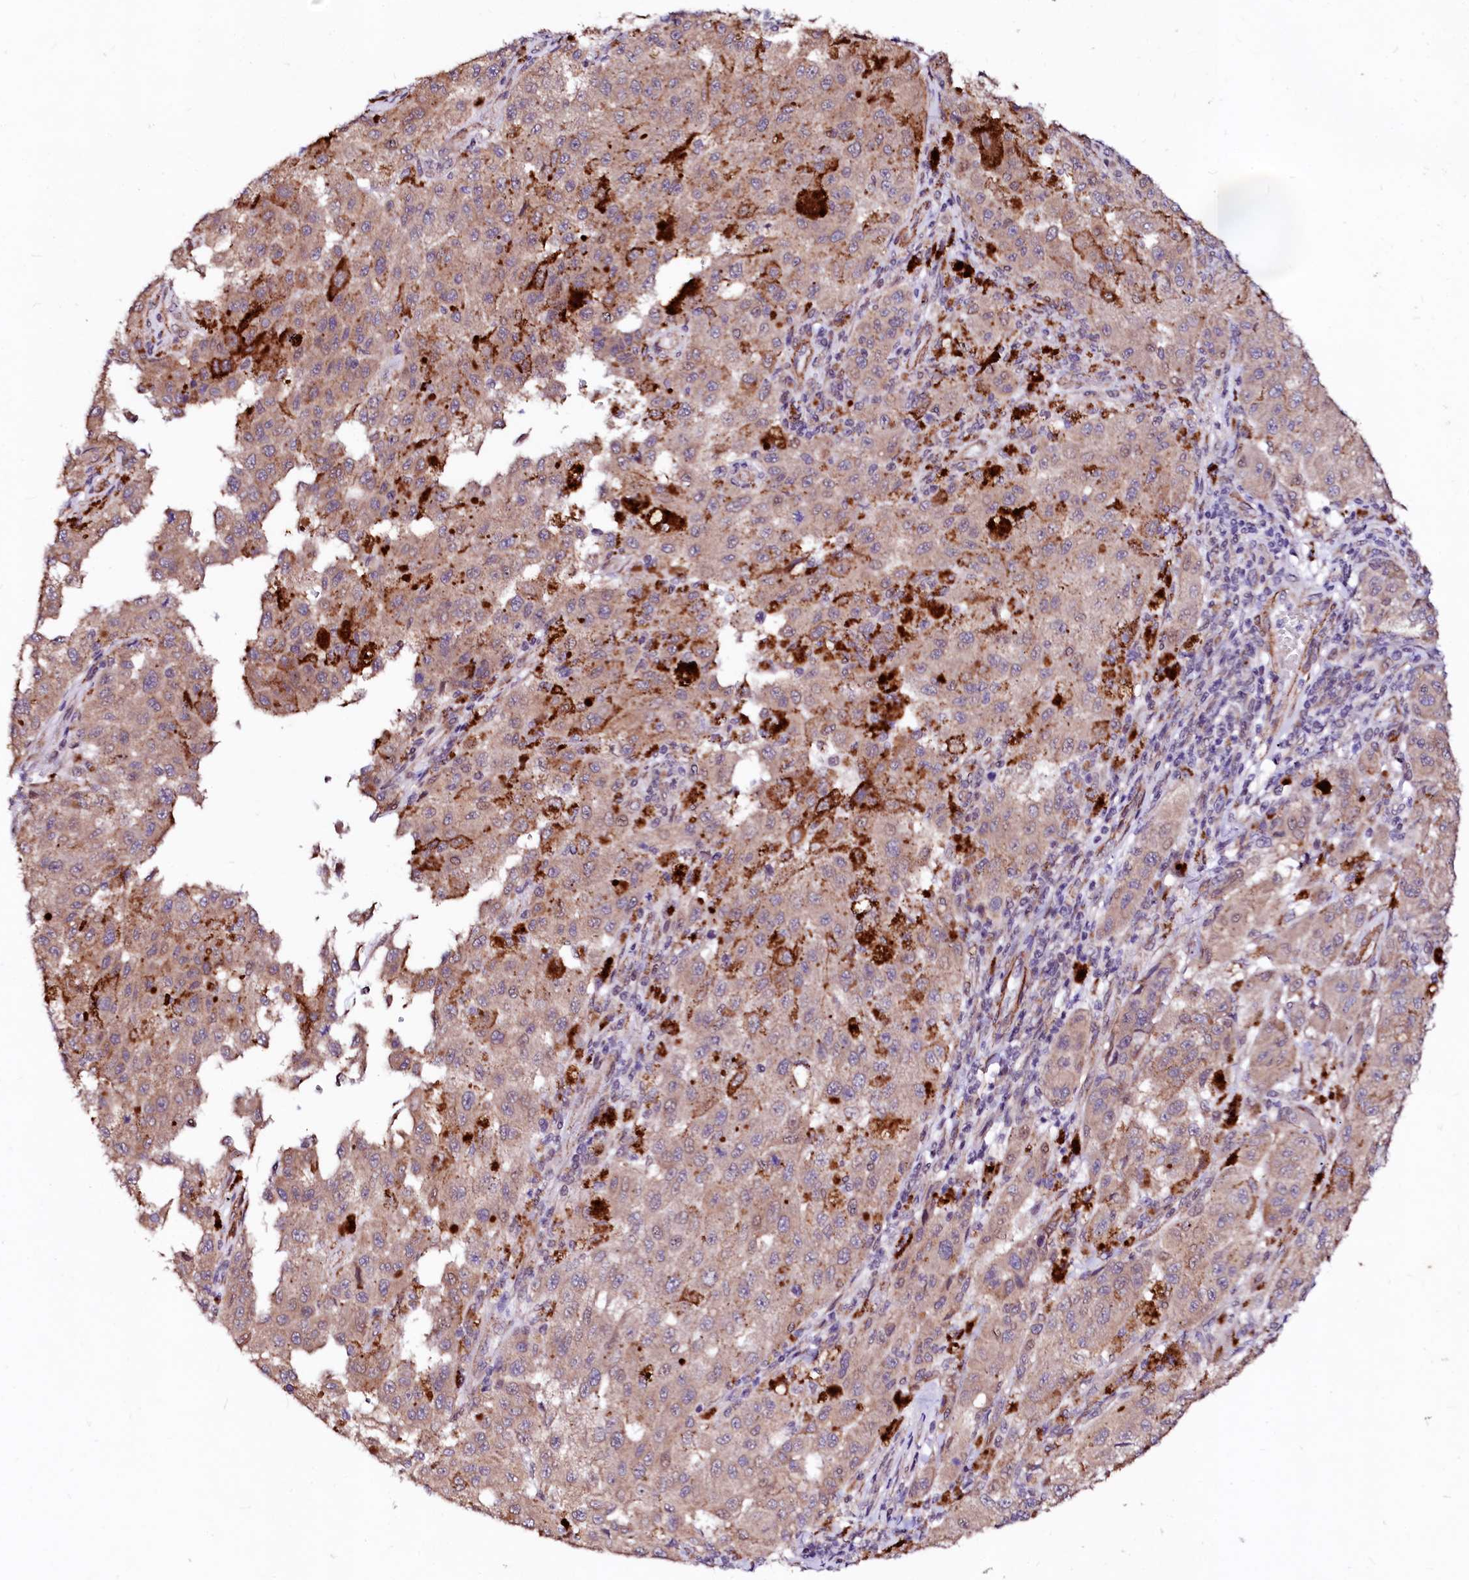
{"staining": {"intensity": "weak", "quantity": ">75%", "location": "cytoplasmic/membranous"}, "tissue": "melanoma", "cell_type": "Tumor cells", "image_type": "cancer", "snomed": [{"axis": "morphology", "description": "Malignant melanoma, NOS"}, {"axis": "topography", "description": "Skin"}], "caption": "The micrograph reveals immunohistochemical staining of melanoma. There is weak cytoplasmic/membranous expression is identified in approximately >75% of tumor cells. (Stains: DAB in brown, nuclei in blue, Microscopy: brightfield microscopy at high magnification).", "gene": "GPR176", "patient": {"sex": "female", "age": 64}}